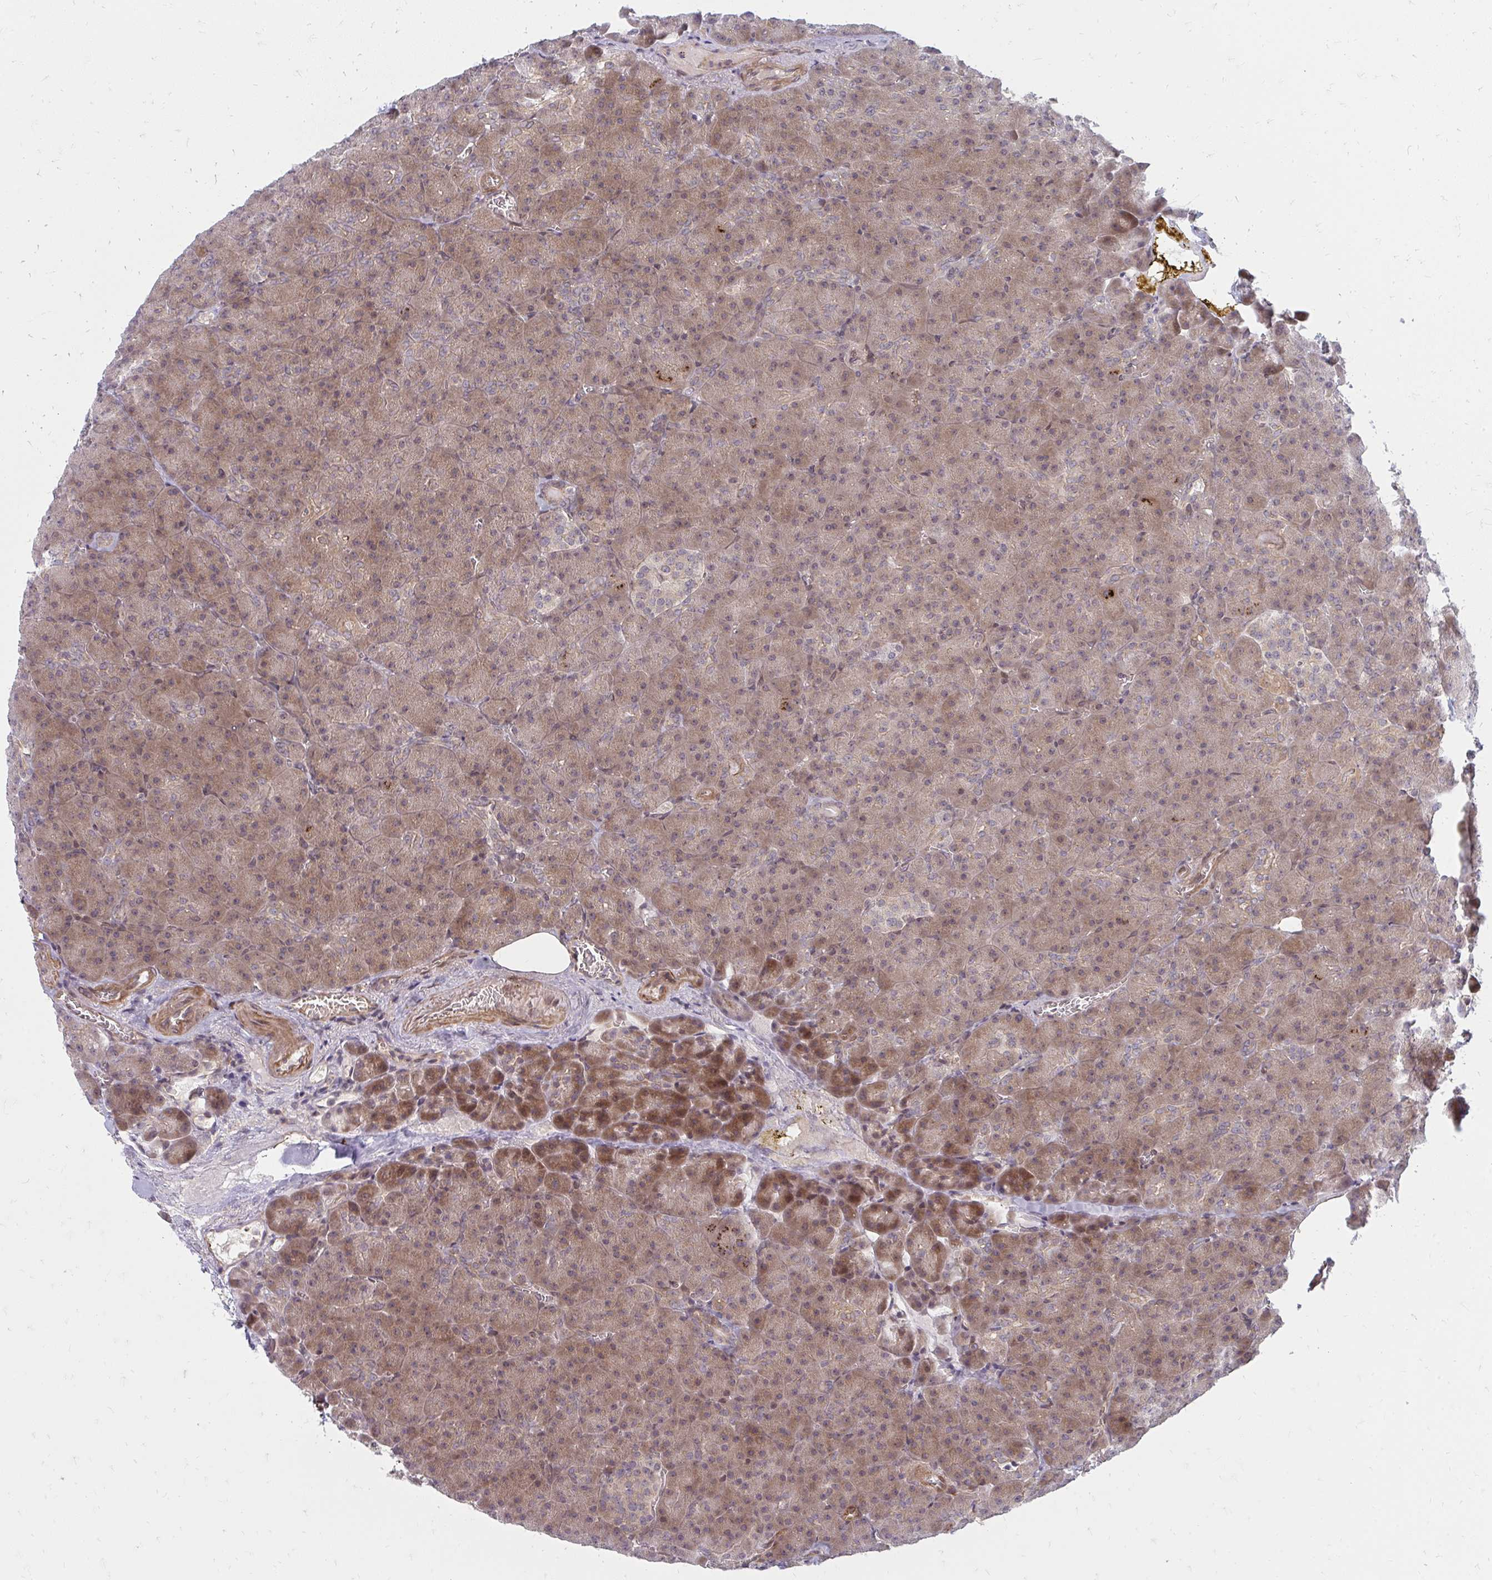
{"staining": {"intensity": "moderate", "quantity": ">75%", "location": "cytoplasmic/membranous"}, "tissue": "pancreas", "cell_type": "Exocrine glandular cells", "image_type": "normal", "snomed": [{"axis": "morphology", "description": "Normal tissue, NOS"}, {"axis": "topography", "description": "Pancreas"}], "caption": "Moderate cytoplasmic/membranous protein staining is appreciated in about >75% of exocrine glandular cells in pancreas.", "gene": "ZNF285", "patient": {"sex": "female", "age": 74}}